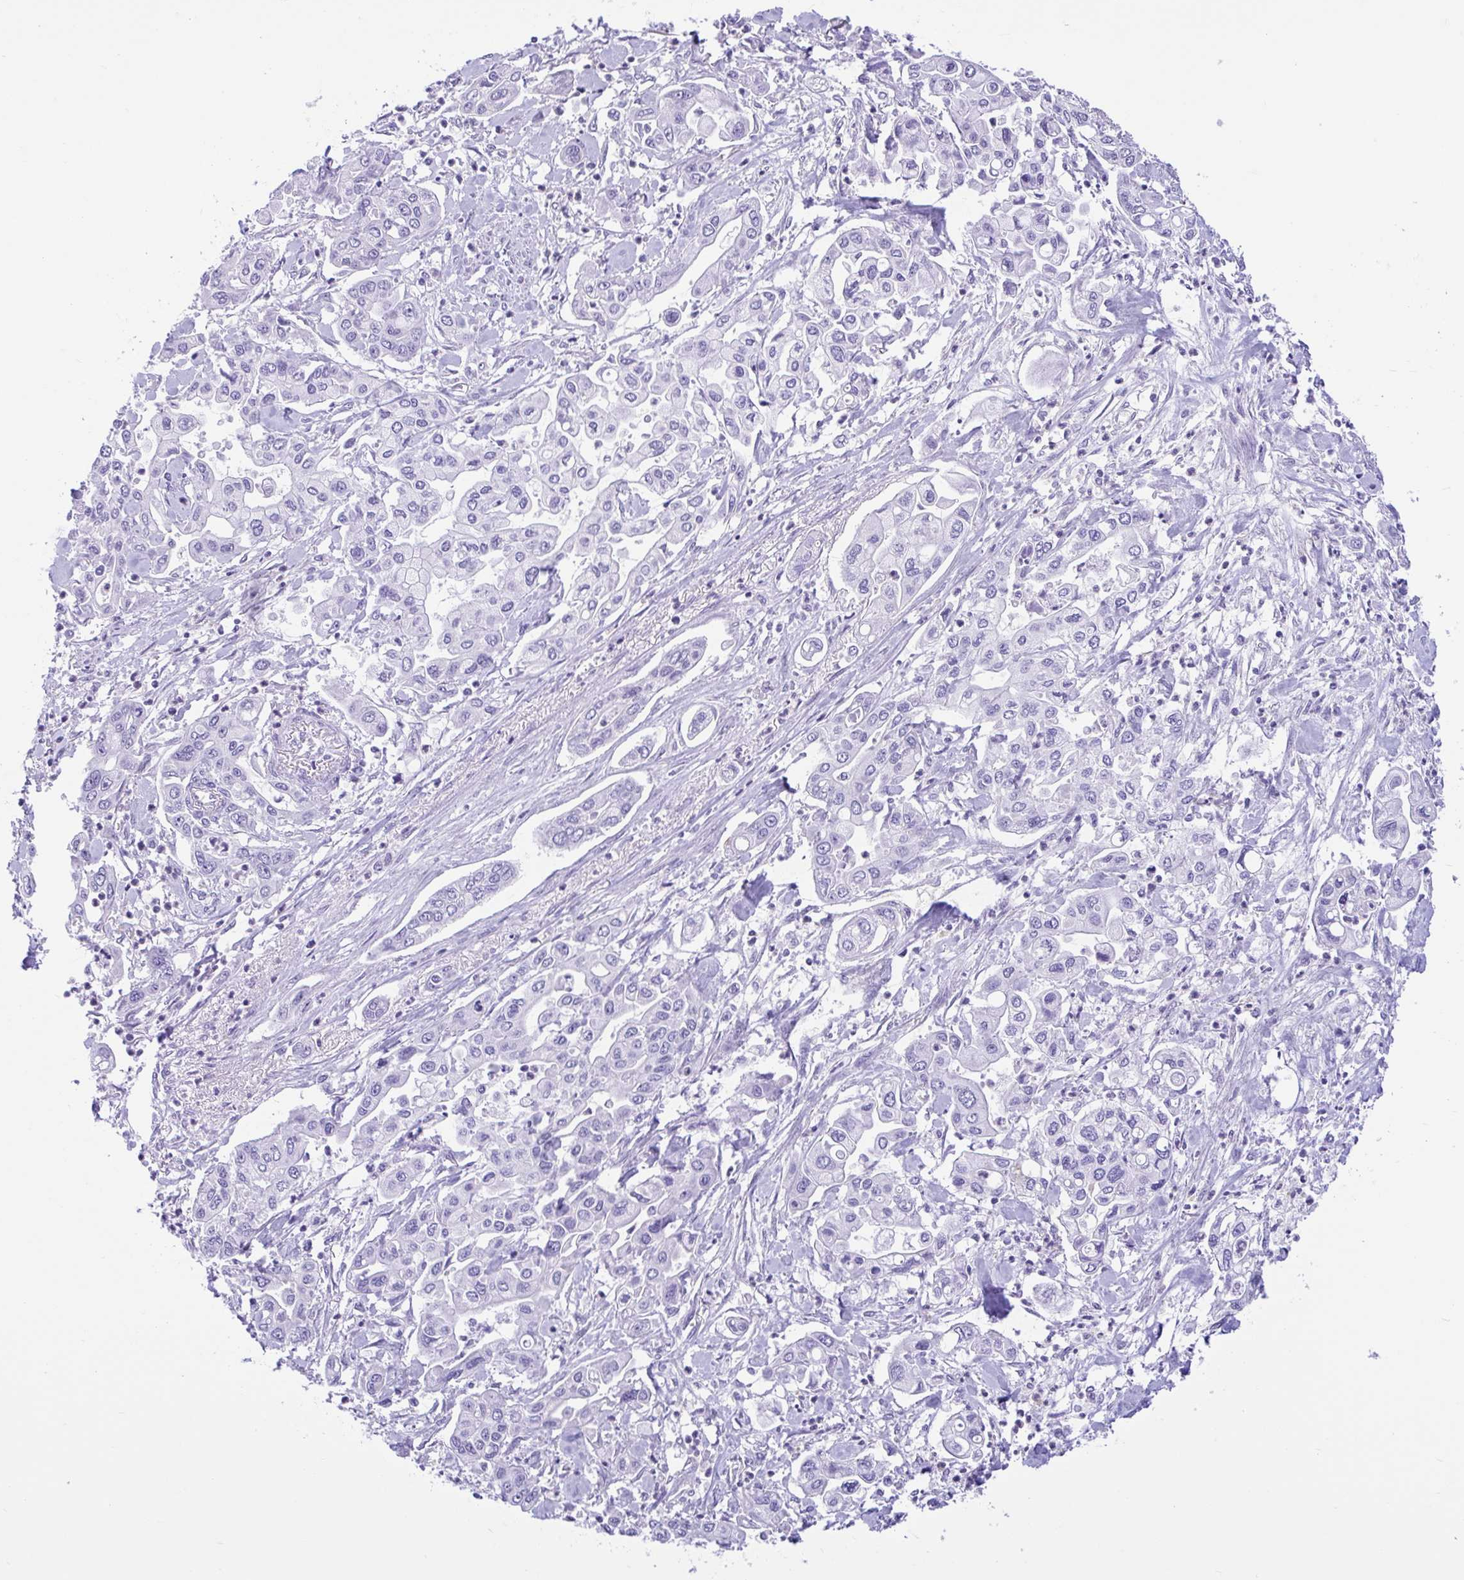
{"staining": {"intensity": "negative", "quantity": "none", "location": "none"}, "tissue": "pancreatic cancer", "cell_type": "Tumor cells", "image_type": "cancer", "snomed": [{"axis": "morphology", "description": "Adenocarcinoma, NOS"}, {"axis": "topography", "description": "Pancreas"}], "caption": "High power microscopy micrograph of an IHC photomicrograph of adenocarcinoma (pancreatic), revealing no significant expression in tumor cells.", "gene": "TMEM79", "patient": {"sex": "male", "age": 62}}